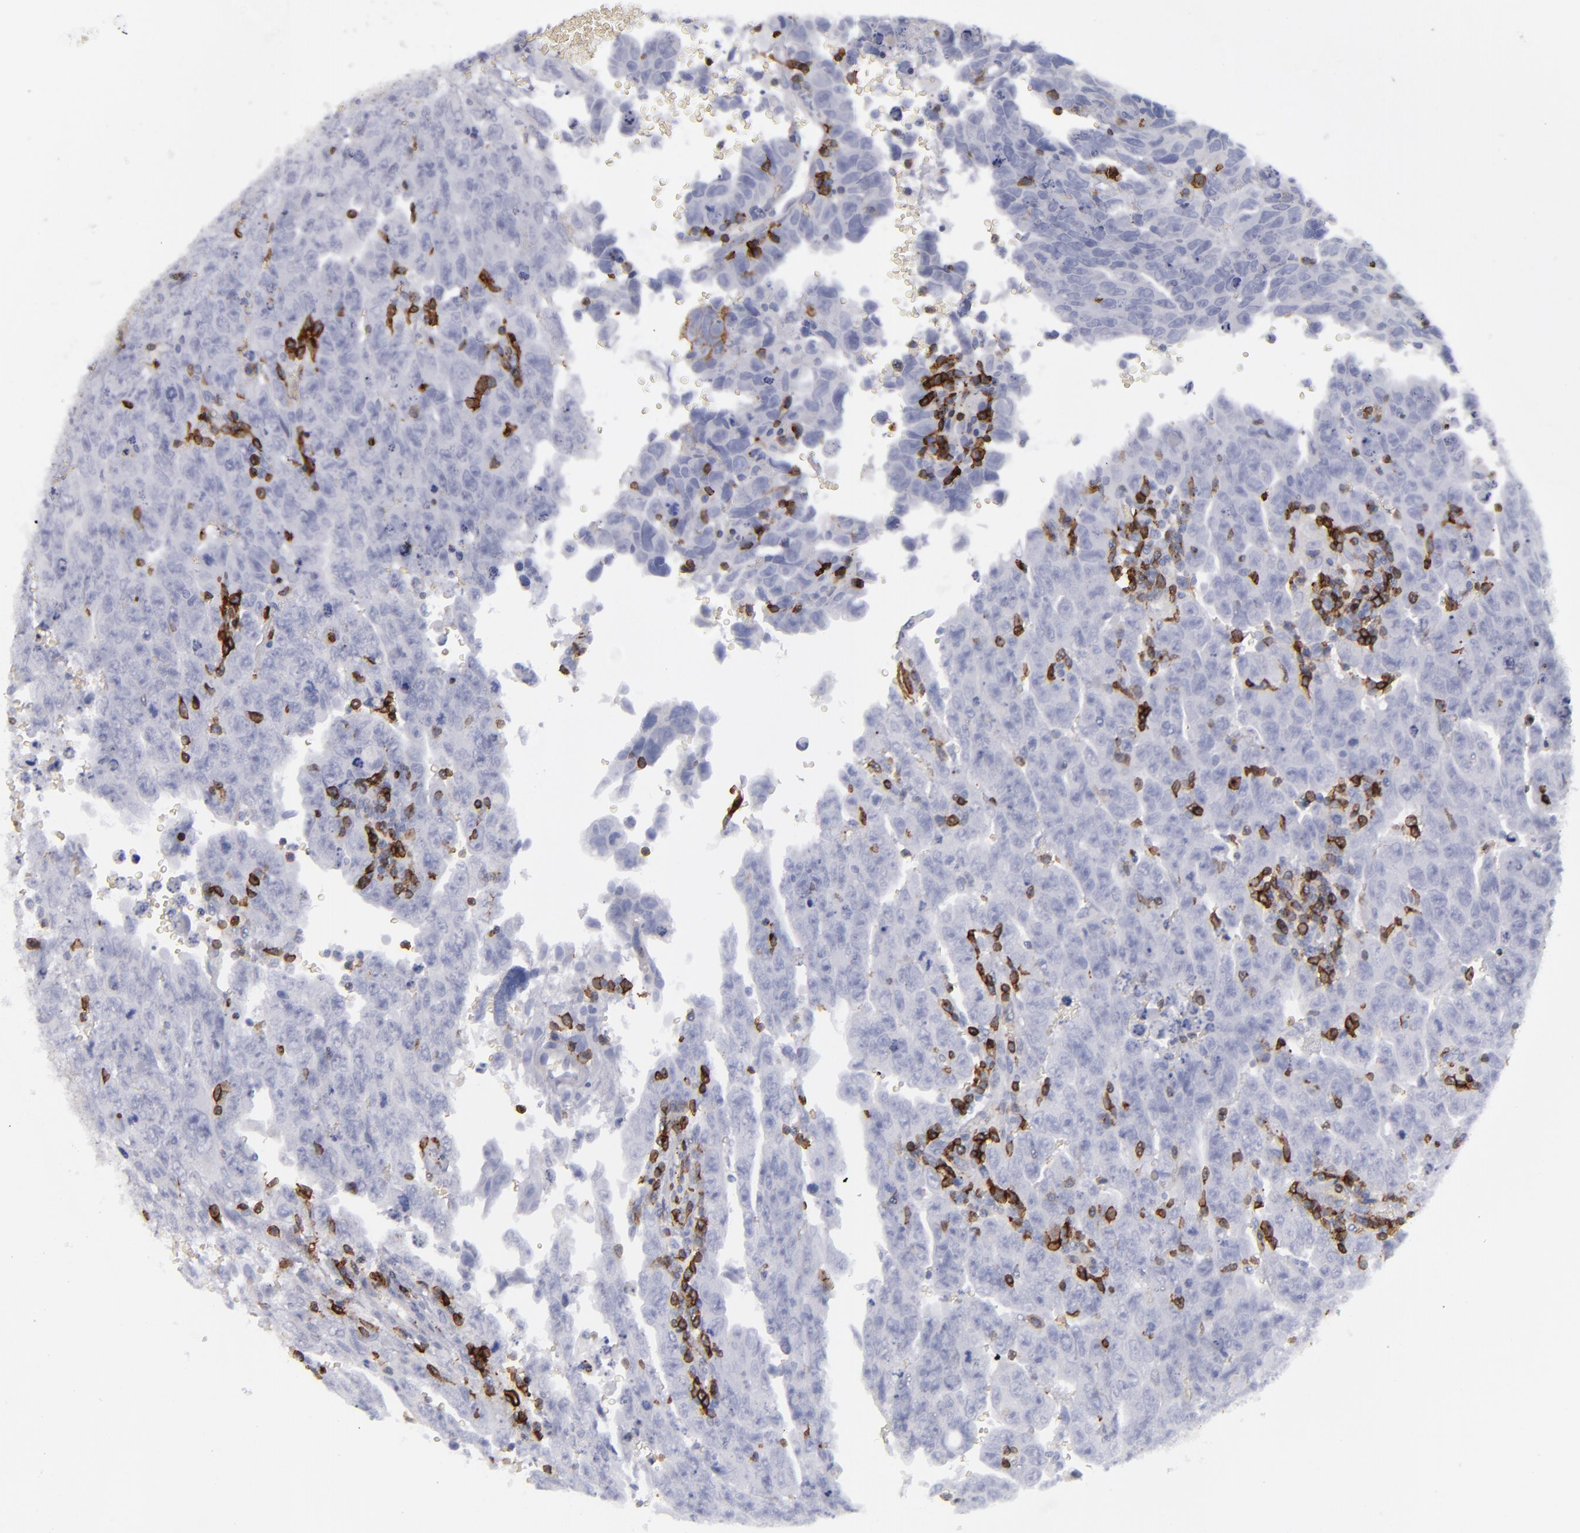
{"staining": {"intensity": "negative", "quantity": "none", "location": "none"}, "tissue": "testis cancer", "cell_type": "Tumor cells", "image_type": "cancer", "snomed": [{"axis": "morphology", "description": "Carcinoma, Embryonal, NOS"}, {"axis": "topography", "description": "Testis"}], "caption": "There is no significant expression in tumor cells of testis cancer (embryonal carcinoma).", "gene": "CD27", "patient": {"sex": "male", "age": 28}}